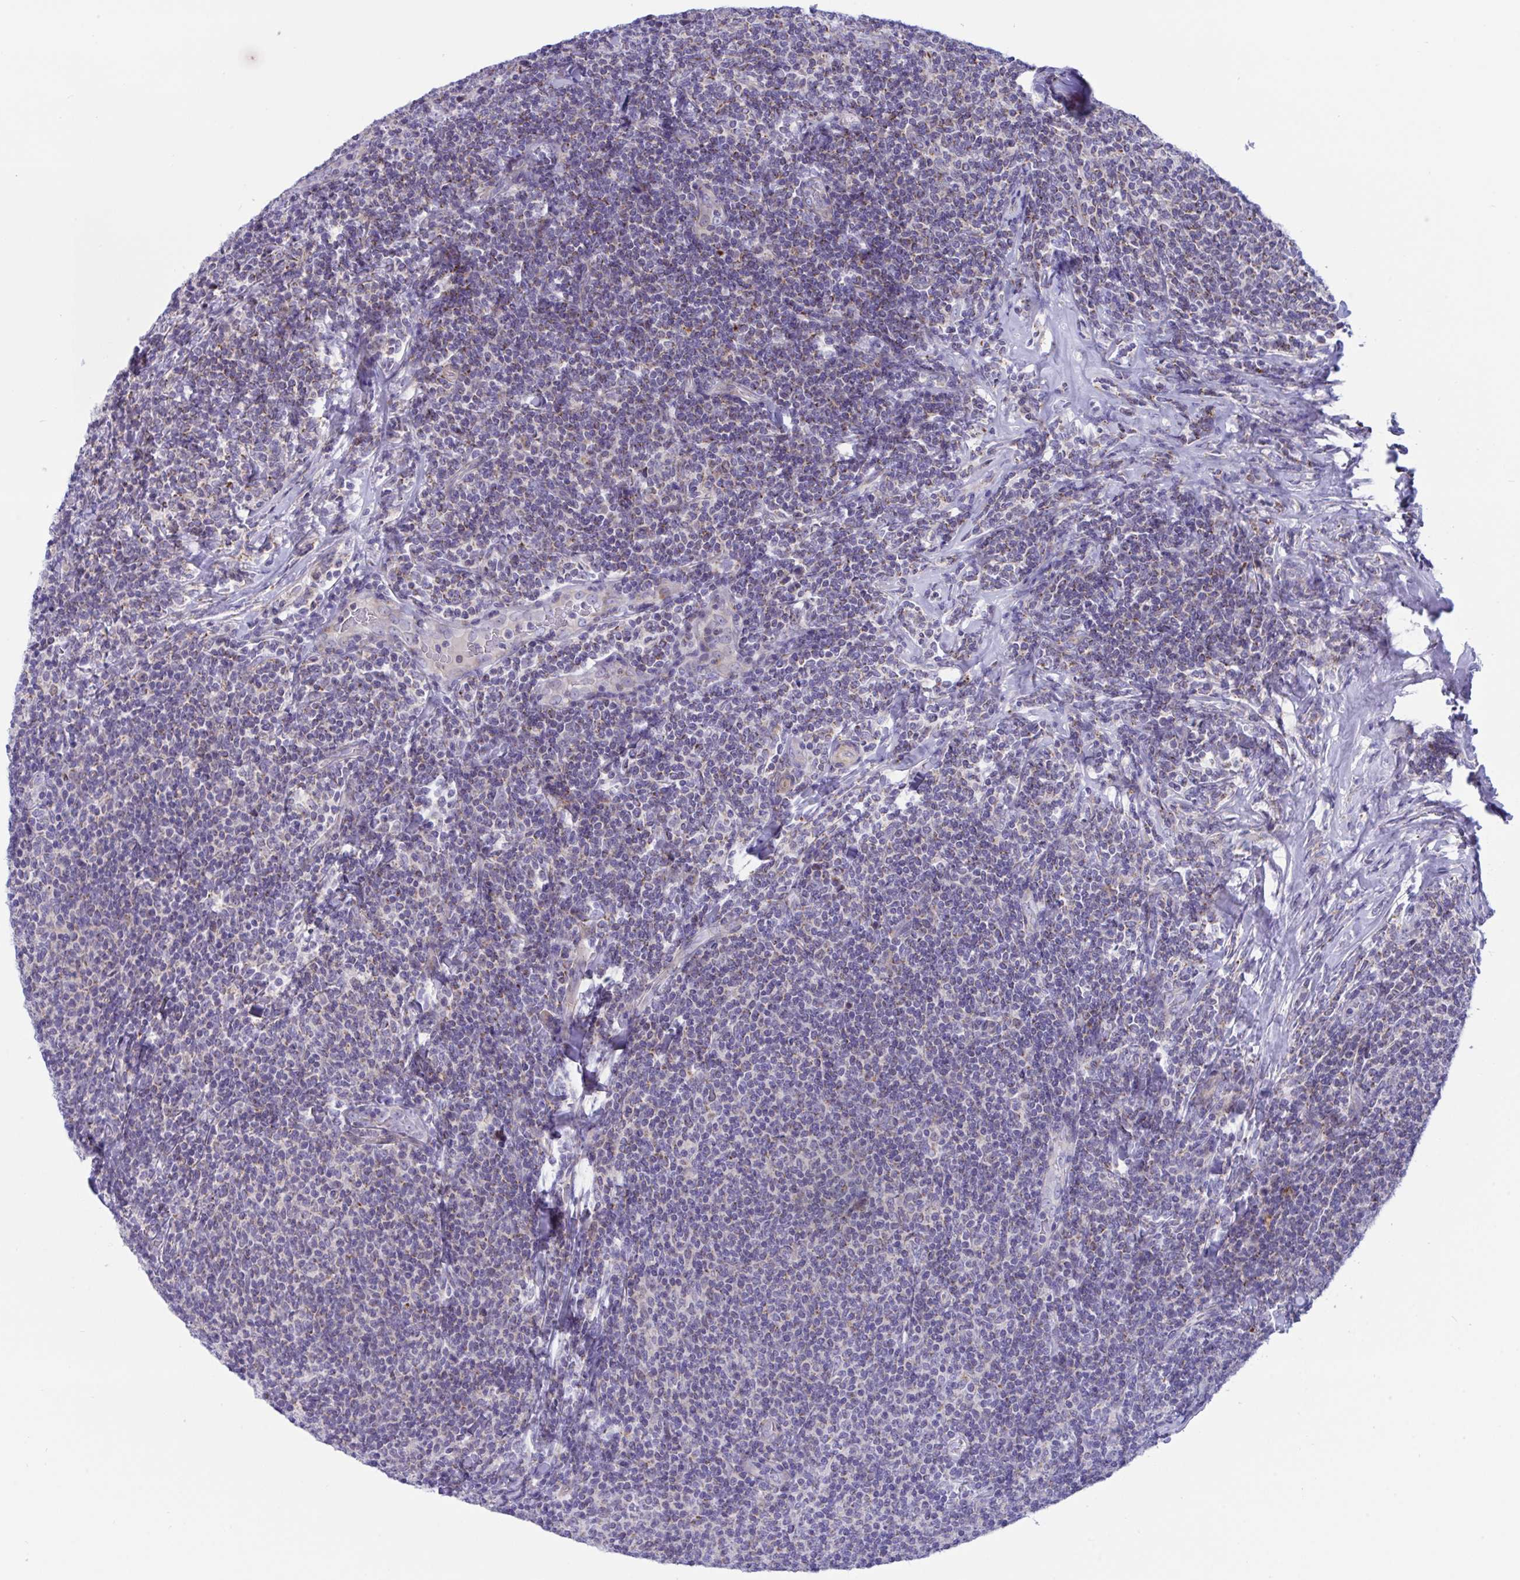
{"staining": {"intensity": "weak", "quantity": "25%-75%", "location": "cytoplasmic/membranous"}, "tissue": "lymphoma", "cell_type": "Tumor cells", "image_type": "cancer", "snomed": [{"axis": "morphology", "description": "Malignant lymphoma, non-Hodgkin's type, Low grade"}, {"axis": "topography", "description": "Lymph node"}], "caption": "Immunohistochemistry (IHC) staining of low-grade malignant lymphoma, non-Hodgkin's type, which reveals low levels of weak cytoplasmic/membranous positivity in approximately 25%-75% of tumor cells indicating weak cytoplasmic/membranous protein expression. The staining was performed using DAB (3,3'-diaminobenzidine) (brown) for protein detection and nuclei were counterstained in hematoxylin (blue).", "gene": "DTX3", "patient": {"sex": "male", "age": 52}}